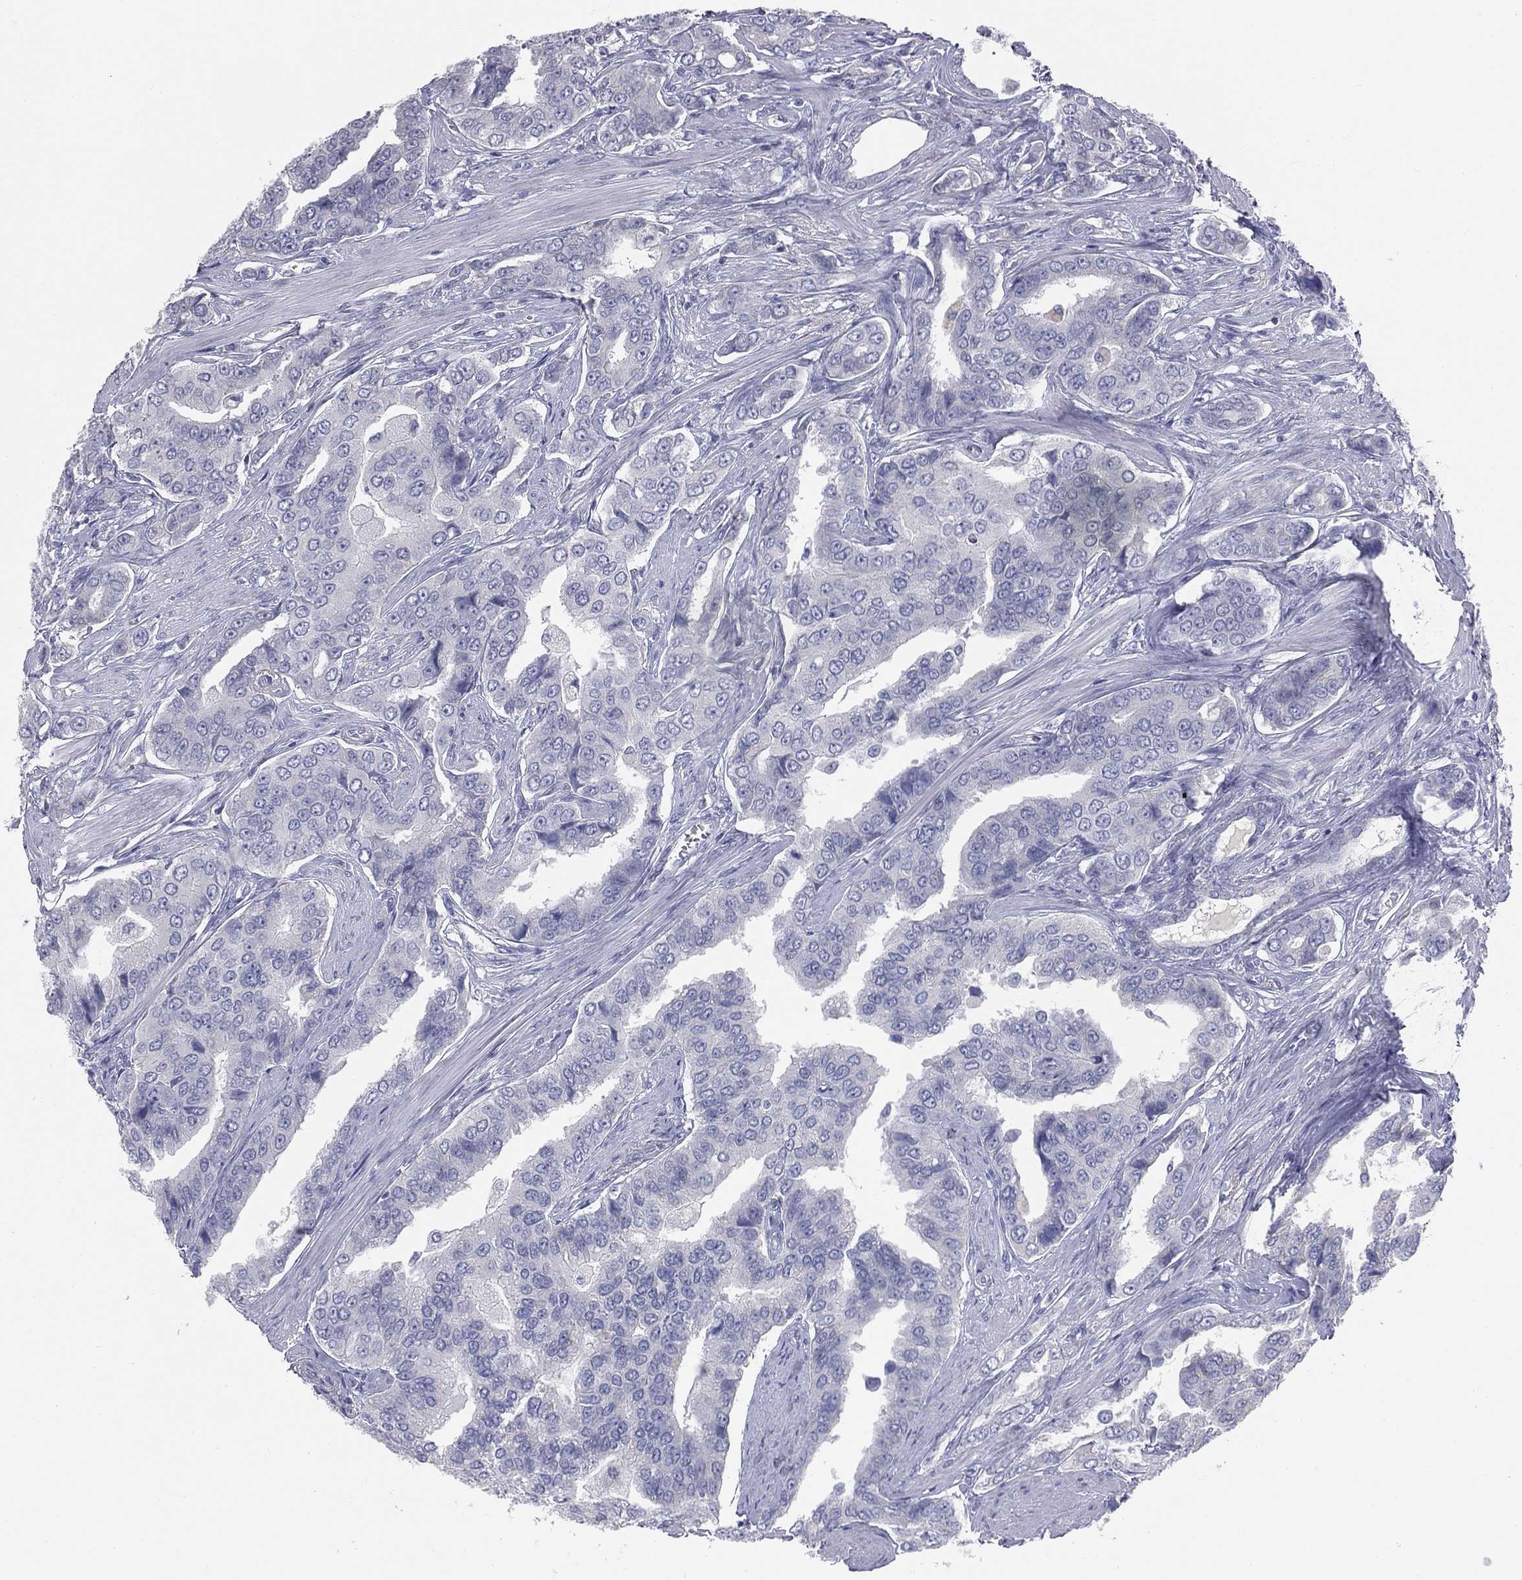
{"staining": {"intensity": "negative", "quantity": "none", "location": "none"}, "tissue": "prostate cancer", "cell_type": "Tumor cells", "image_type": "cancer", "snomed": [{"axis": "morphology", "description": "Adenocarcinoma, NOS"}, {"axis": "topography", "description": "Prostate and seminal vesicle, NOS"}, {"axis": "topography", "description": "Prostate"}], "caption": "Image shows no significant protein staining in tumor cells of adenocarcinoma (prostate).", "gene": "STK31", "patient": {"sex": "male", "age": 69}}